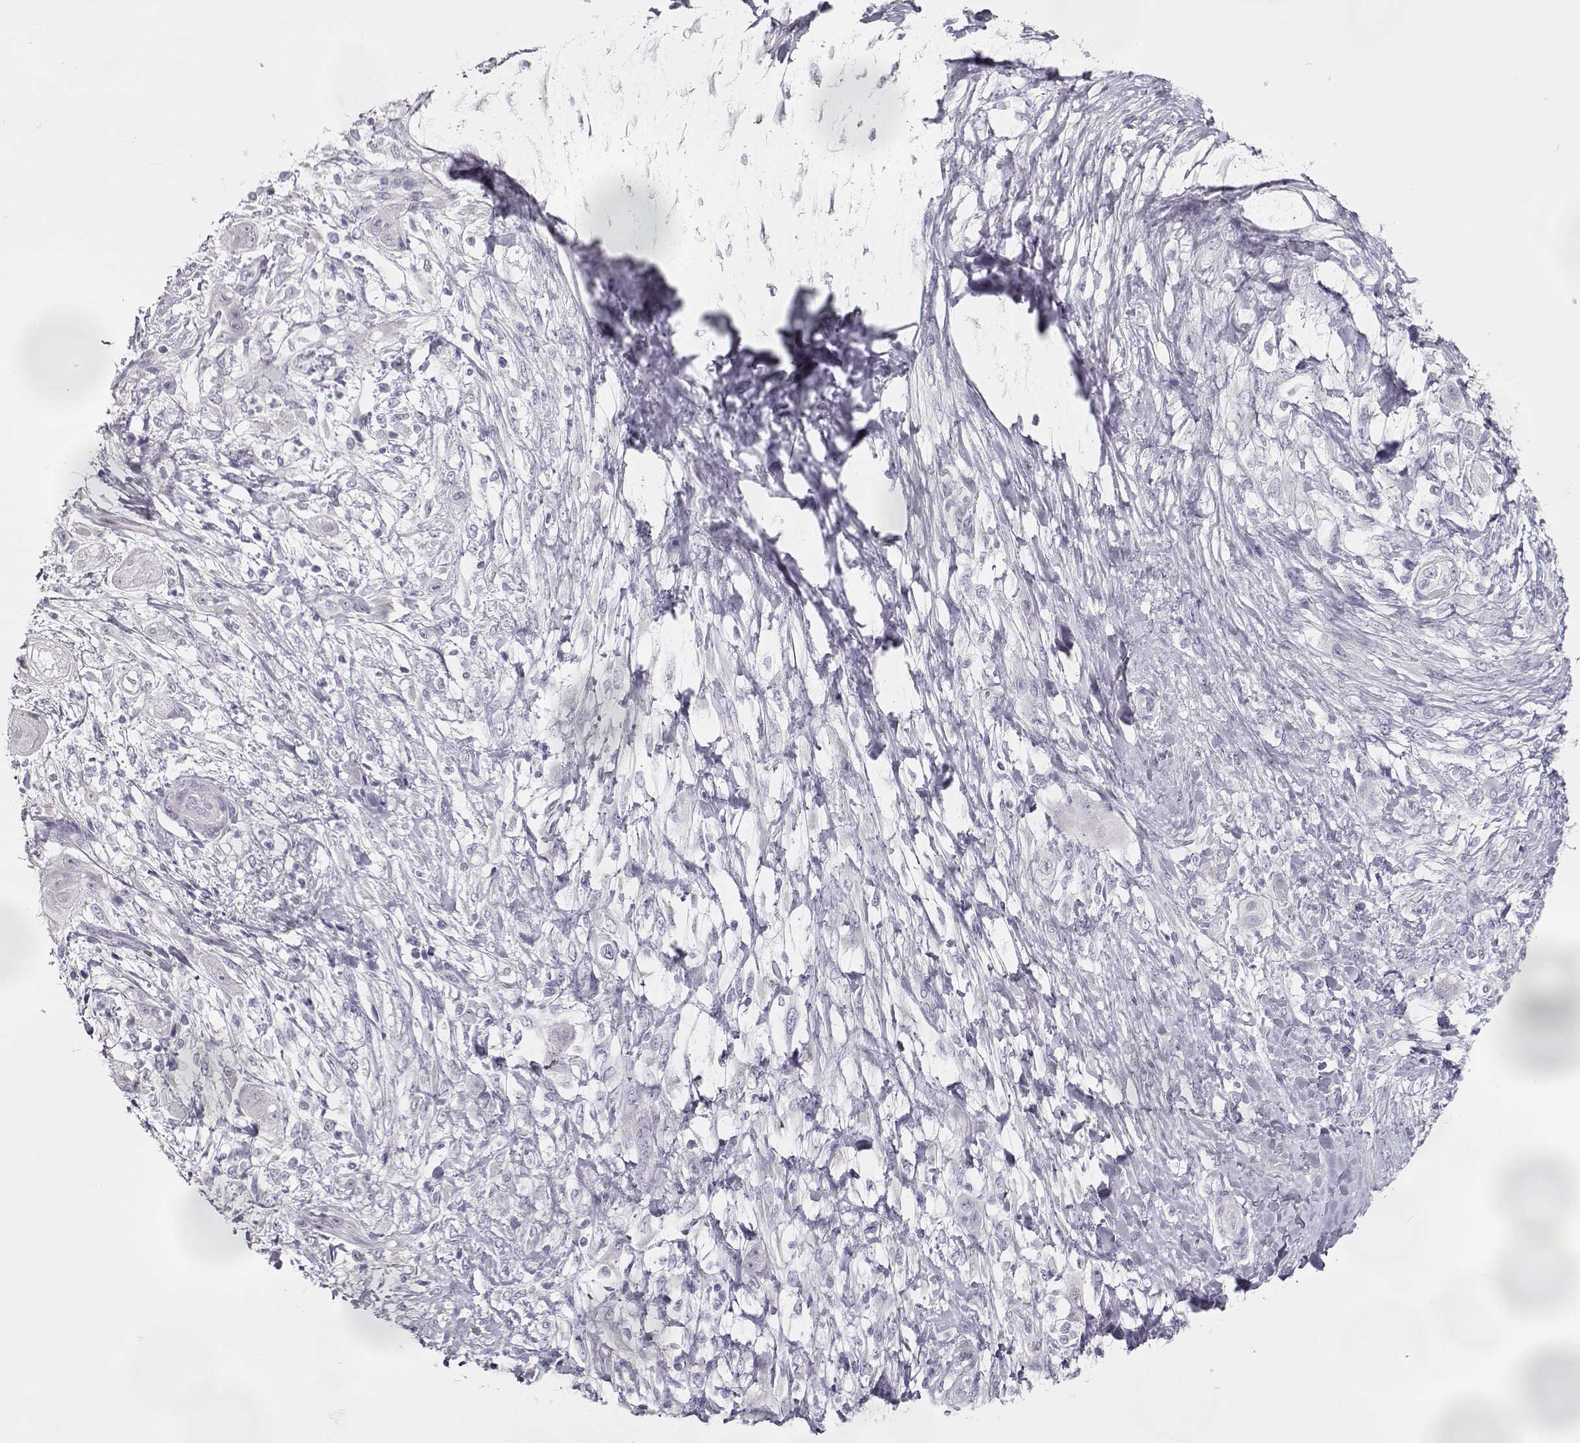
{"staining": {"intensity": "negative", "quantity": "none", "location": "none"}, "tissue": "skin cancer", "cell_type": "Tumor cells", "image_type": "cancer", "snomed": [{"axis": "morphology", "description": "Squamous cell carcinoma, NOS"}, {"axis": "topography", "description": "Skin"}], "caption": "A high-resolution micrograph shows IHC staining of skin cancer, which demonstrates no significant expression in tumor cells.", "gene": "GLIPR1L2", "patient": {"sex": "male", "age": 62}}